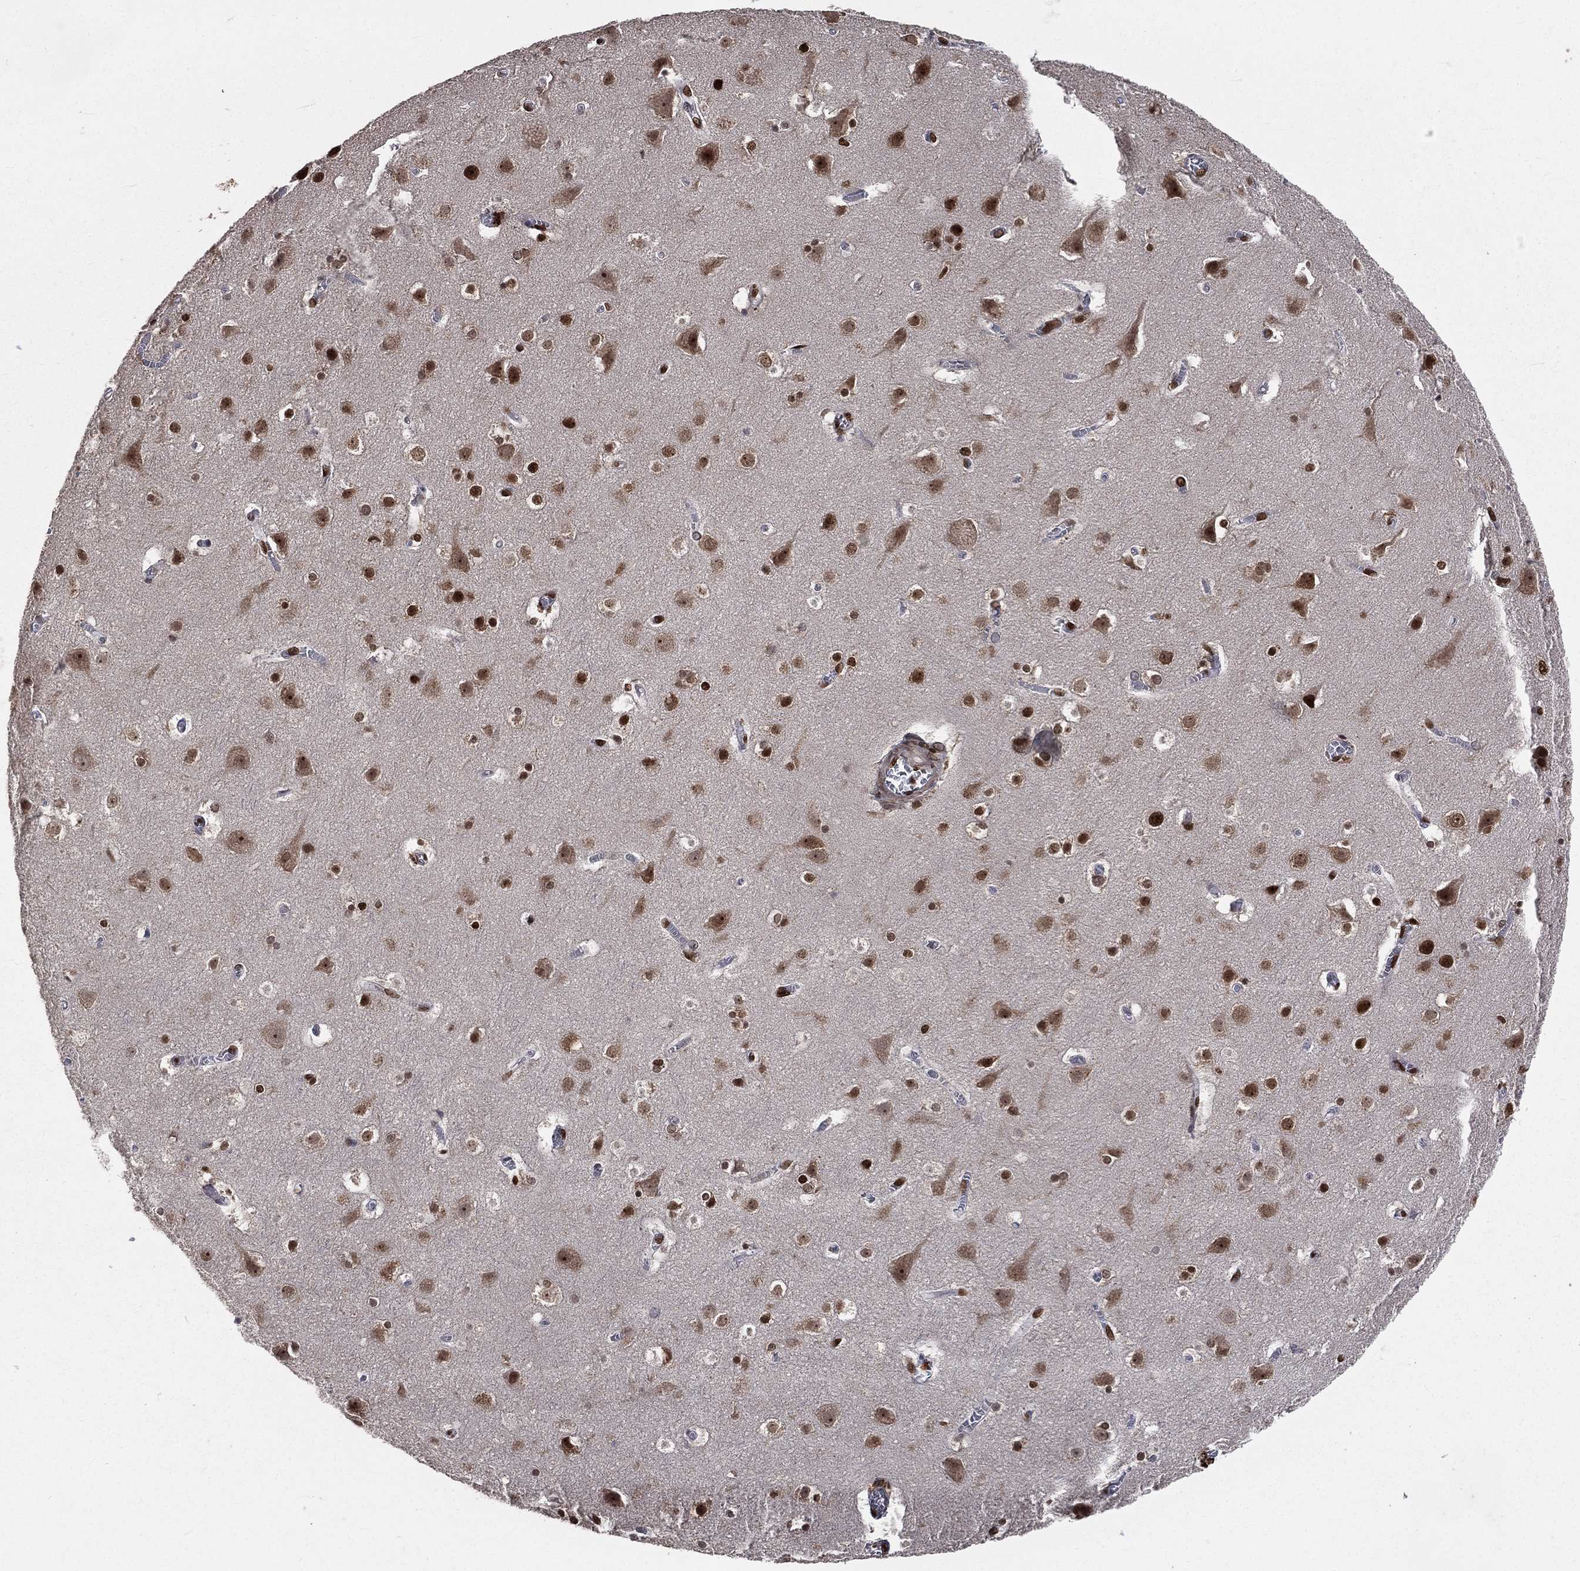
{"staining": {"intensity": "strong", "quantity": "25%-75%", "location": "nuclear"}, "tissue": "cerebral cortex", "cell_type": "Endothelial cells", "image_type": "normal", "snomed": [{"axis": "morphology", "description": "Normal tissue, NOS"}, {"axis": "topography", "description": "Cerebral cortex"}], "caption": "DAB (3,3'-diaminobenzidine) immunohistochemical staining of unremarkable human cerebral cortex reveals strong nuclear protein staining in approximately 25%-75% of endothelial cells. (DAB (3,3'-diaminobenzidine) IHC with brightfield microscopy, high magnification).", "gene": "POLB", "patient": {"sex": "male", "age": 59}}